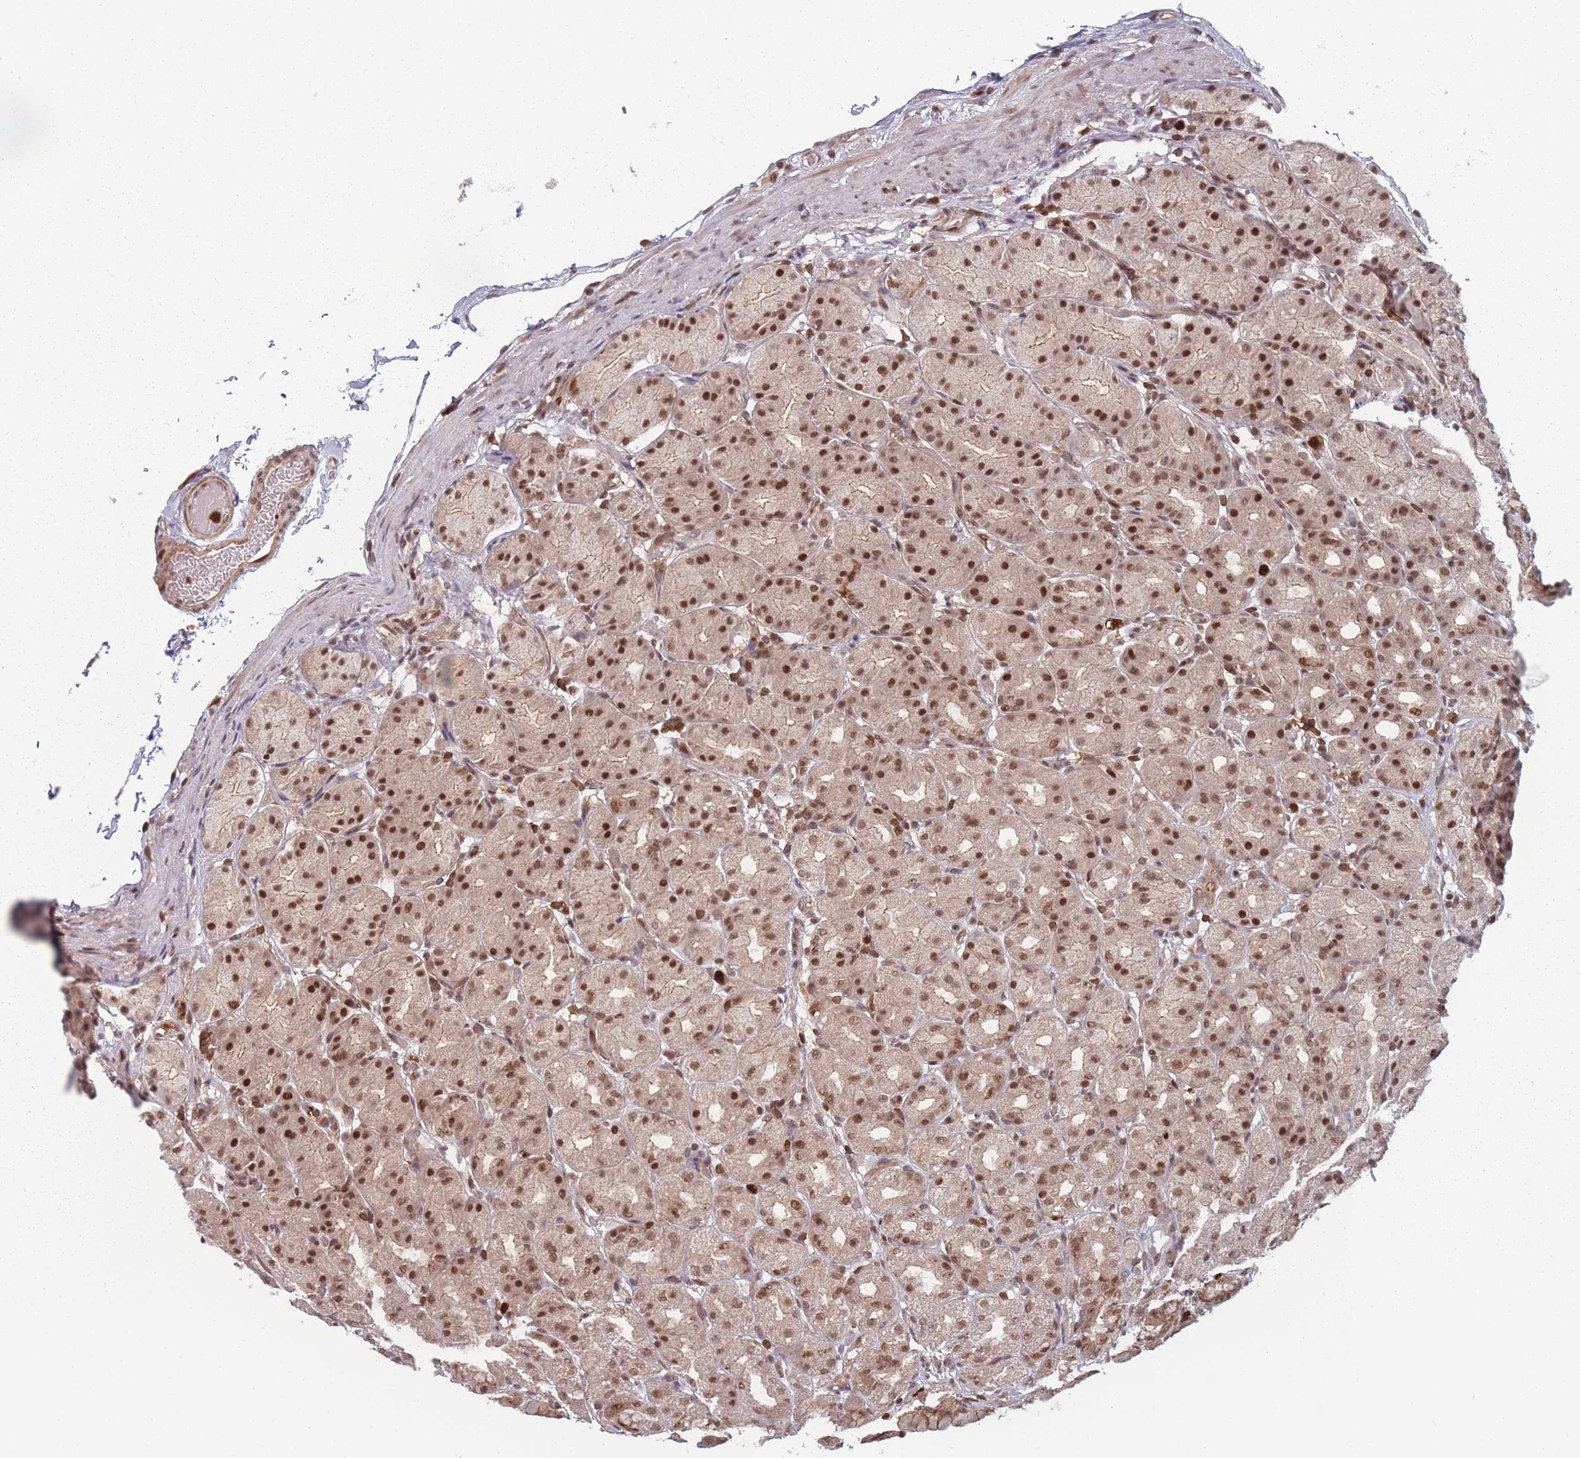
{"staining": {"intensity": "strong", "quantity": ">75%", "location": "nuclear"}, "tissue": "stomach", "cell_type": "Glandular cells", "image_type": "normal", "snomed": [{"axis": "morphology", "description": "Normal tissue, NOS"}, {"axis": "topography", "description": "Stomach, upper"}], "caption": "This image demonstrates immunohistochemistry (IHC) staining of normal stomach, with high strong nuclear expression in approximately >75% of glandular cells.", "gene": "WDR55", "patient": {"sex": "male", "age": 68}}